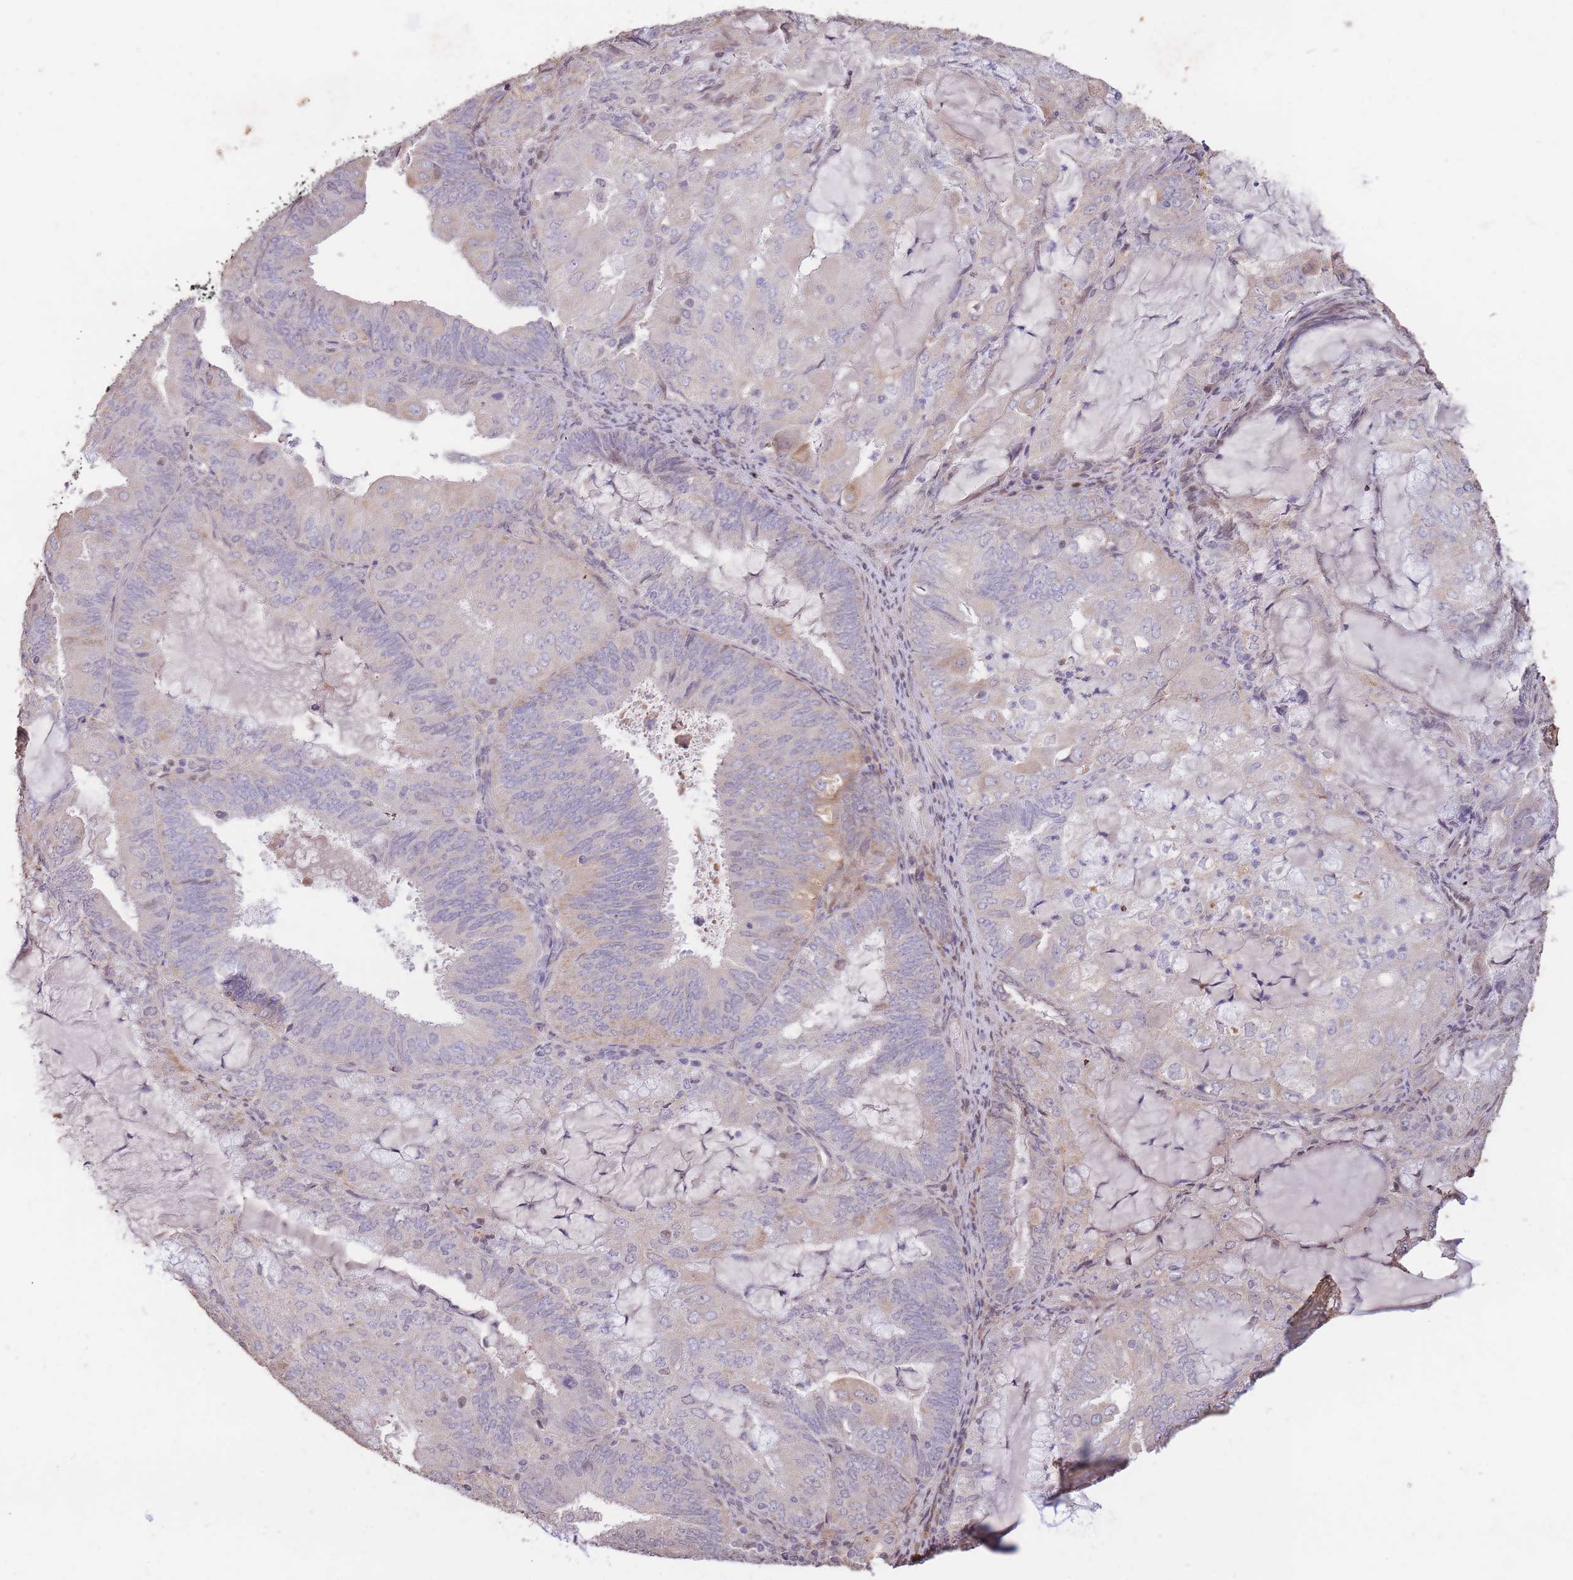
{"staining": {"intensity": "negative", "quantity": "none", "location": "none"}, "tissue": "endometrial cancer", "cell_type": "Tumor cells", "image_type": "cancer", "snomed": [{"axis": "morphology", "description": "Adenocarcinoma, NOS"}, {"axis": "topography", "description": "Endometrium"}], "caption": "The micrograph exhibits no significant staining in tumor cells of endometrial cancer. (Brightfield microscopy of DAB immunohistochemistry (IHC) at high magnification).", "gene": "RGS14", "patient": {"sex": "female", "age": 81}}